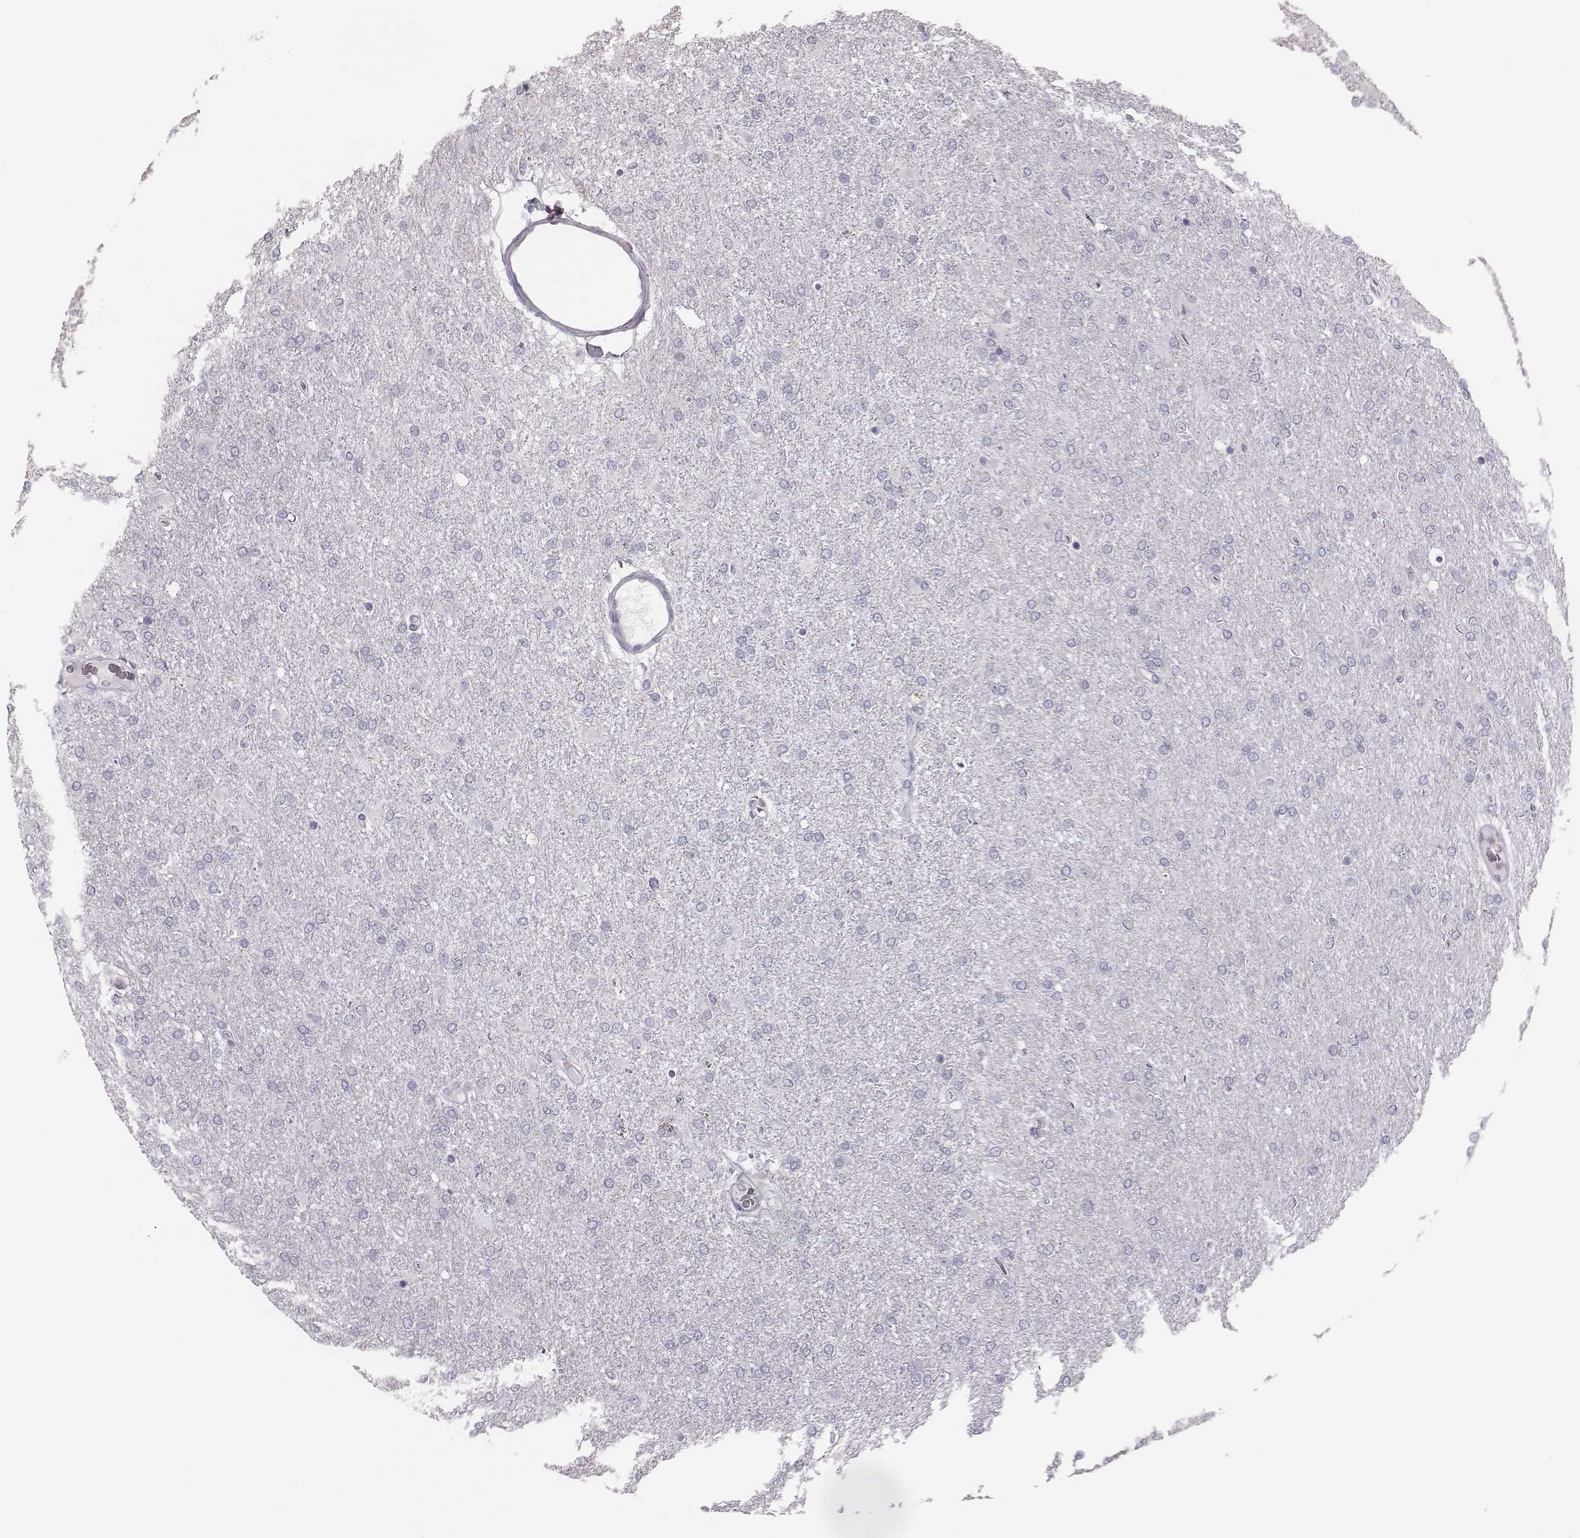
{"staining": {"intensity": "negative", "quantity": "none", "location": "none"}, "tissue": "glioma", "cell_type": "Tumor cells", "image_type": "cancer", "snomed": [{"axis": "morphology", "description": "Glioma, malignant, High grade"}, {"axis": "topography", "description": "Cerebral cortex"}], "caption": "The image reveals no significant staining in tumor cells of high-grade glioma (malignant). The staining was performed using DAB to visualize the protein expression in brown, while the nuclei were stained in blue with hematoxylin (Magnification: 20x).", "gene": "CSH1", "patient": {"sex": "male", "age": 70}}